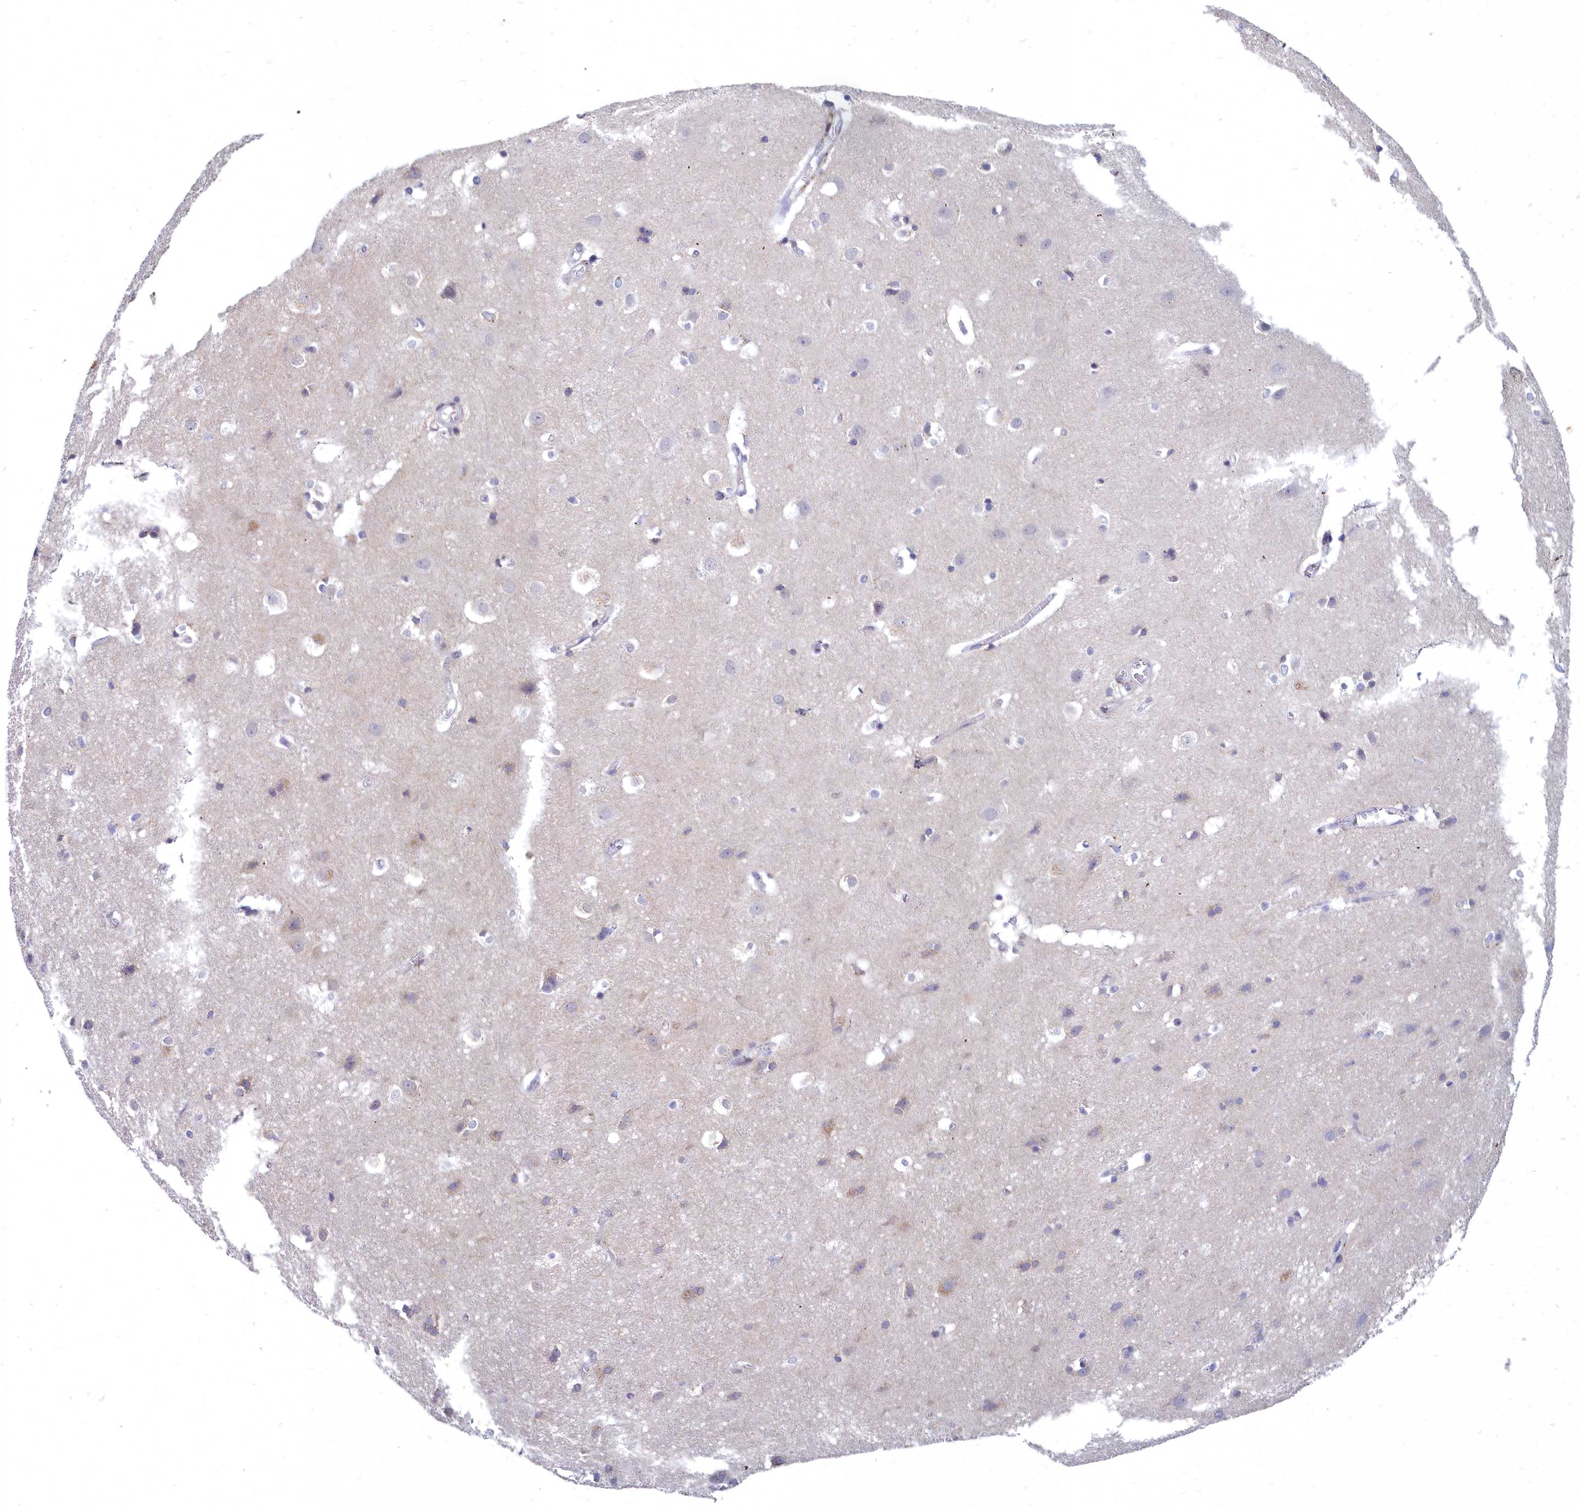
{"staining": {"intensity": "negative", "quantity": "none", "location": "none"}, "tissue": "cerebral cortex", "cell_type": "Endothelial cells", "image_type": "normal", "snomed": [{"axis": "morphology", "description": "Normal tissue, NOS"}, {"axis": "topography", "description": "Cerebral cortex"}], "caption": "Immunohistochemistry (IHC) photomicrograph of benign cerebral cortex: human cerebral cortex stained with DAB demonstrates no significant protein positivity in endothelial cells.", "gene": "NOXA1", "patient": {"sex": "male", "age": 54}}